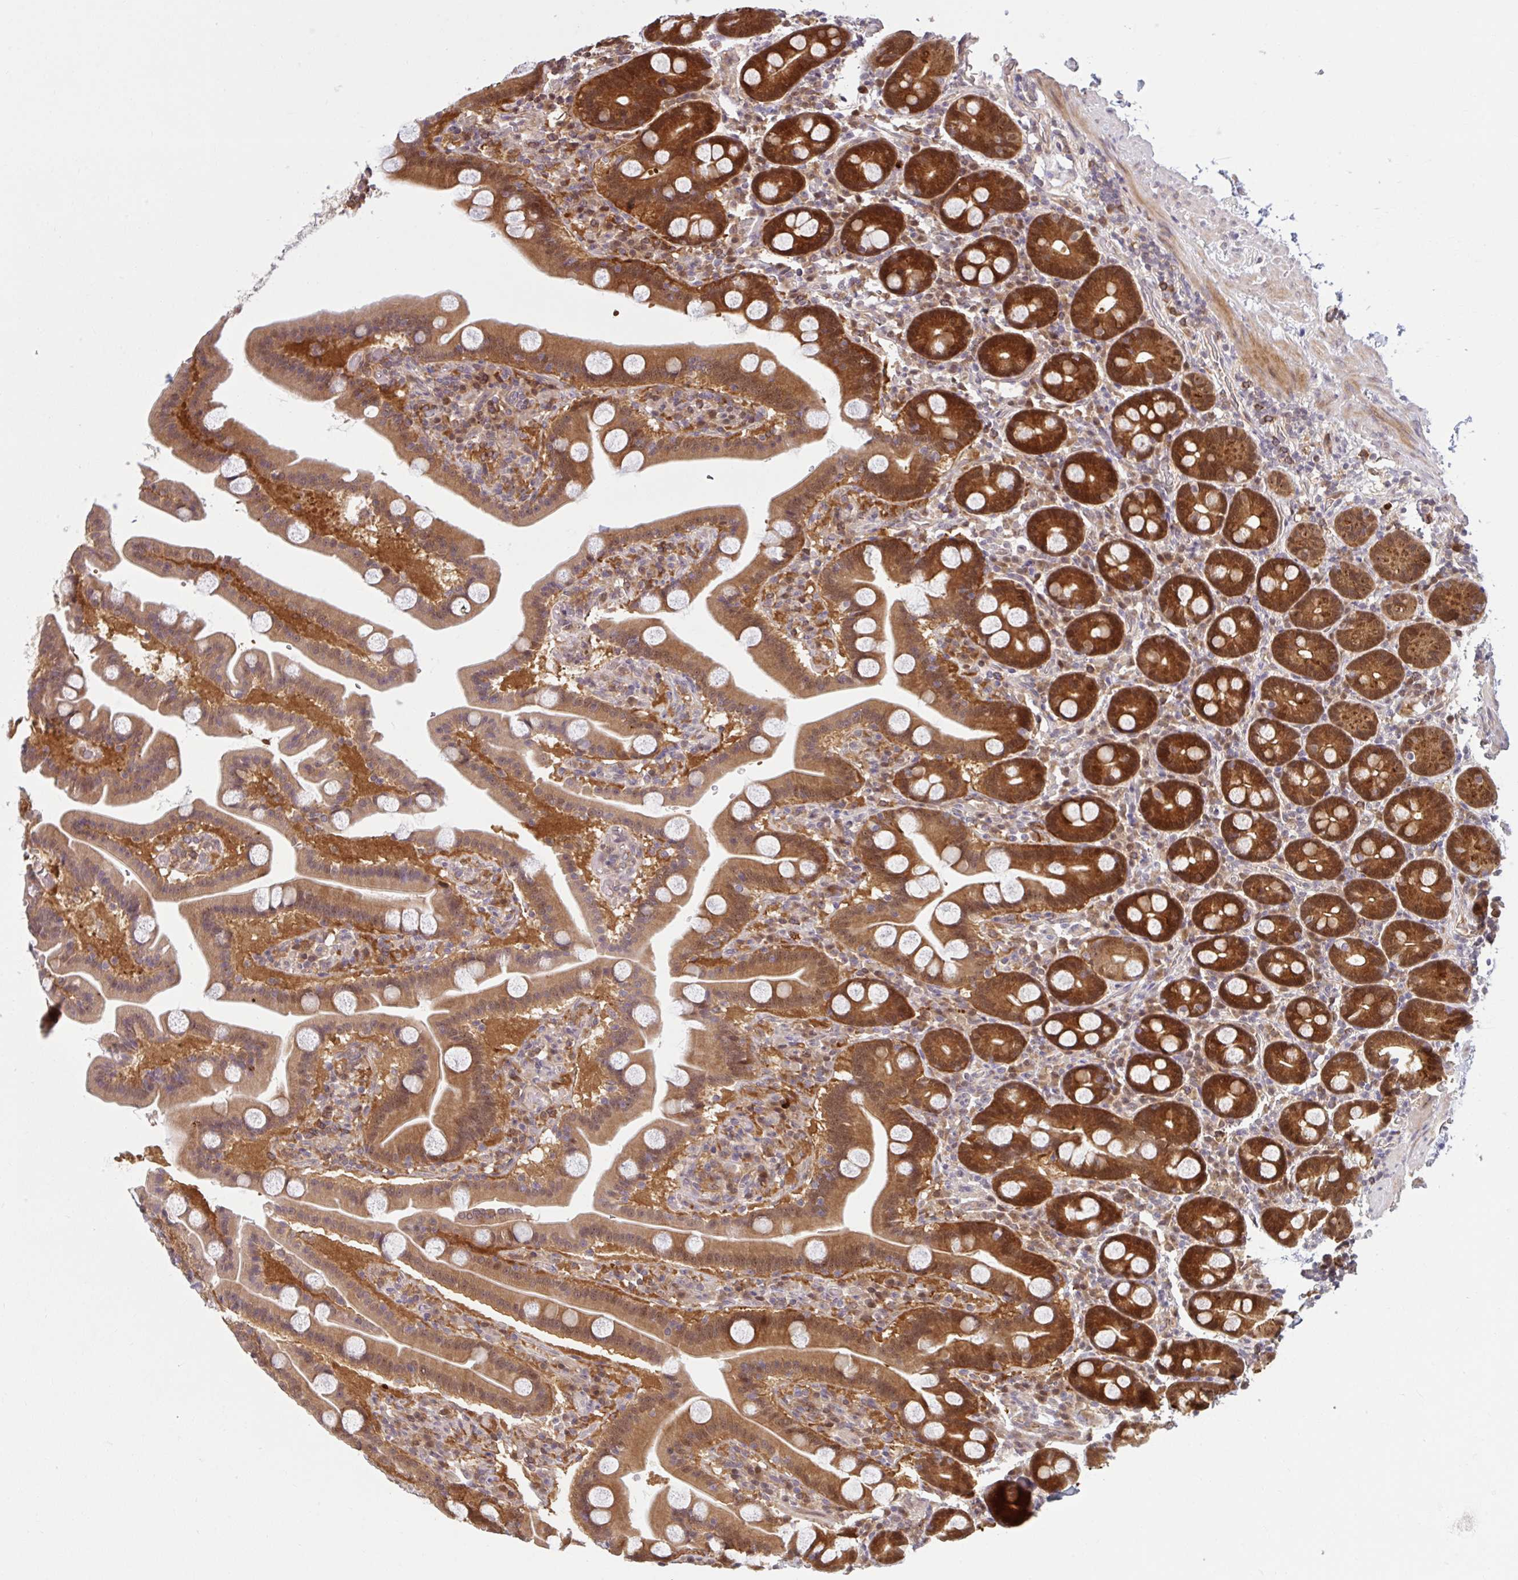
{"staining": {"intensity": "strong", "quantity": ">75%", "location": "cytoplasmic/membranous"}, "tissue": "duodenum", "cell_type": "Glandular cells", "image_type": "normal", "snomed": [{"axis": "morphology", "description": "Normal tissue, NOS"}, {"axis": "topography", "description": "Duodenum"}], "caption": "Brown immunohistochemical staining in unremarkable human duodenum demonstrates strong cytoplasmic/membranous expression in about >75% of glandular cells. Immunohistochemistry stains the protein of interest in brown and the nuclei are stained blue.", "gene": "HMBS", "patient": {"sex": "male", "age": 55}}